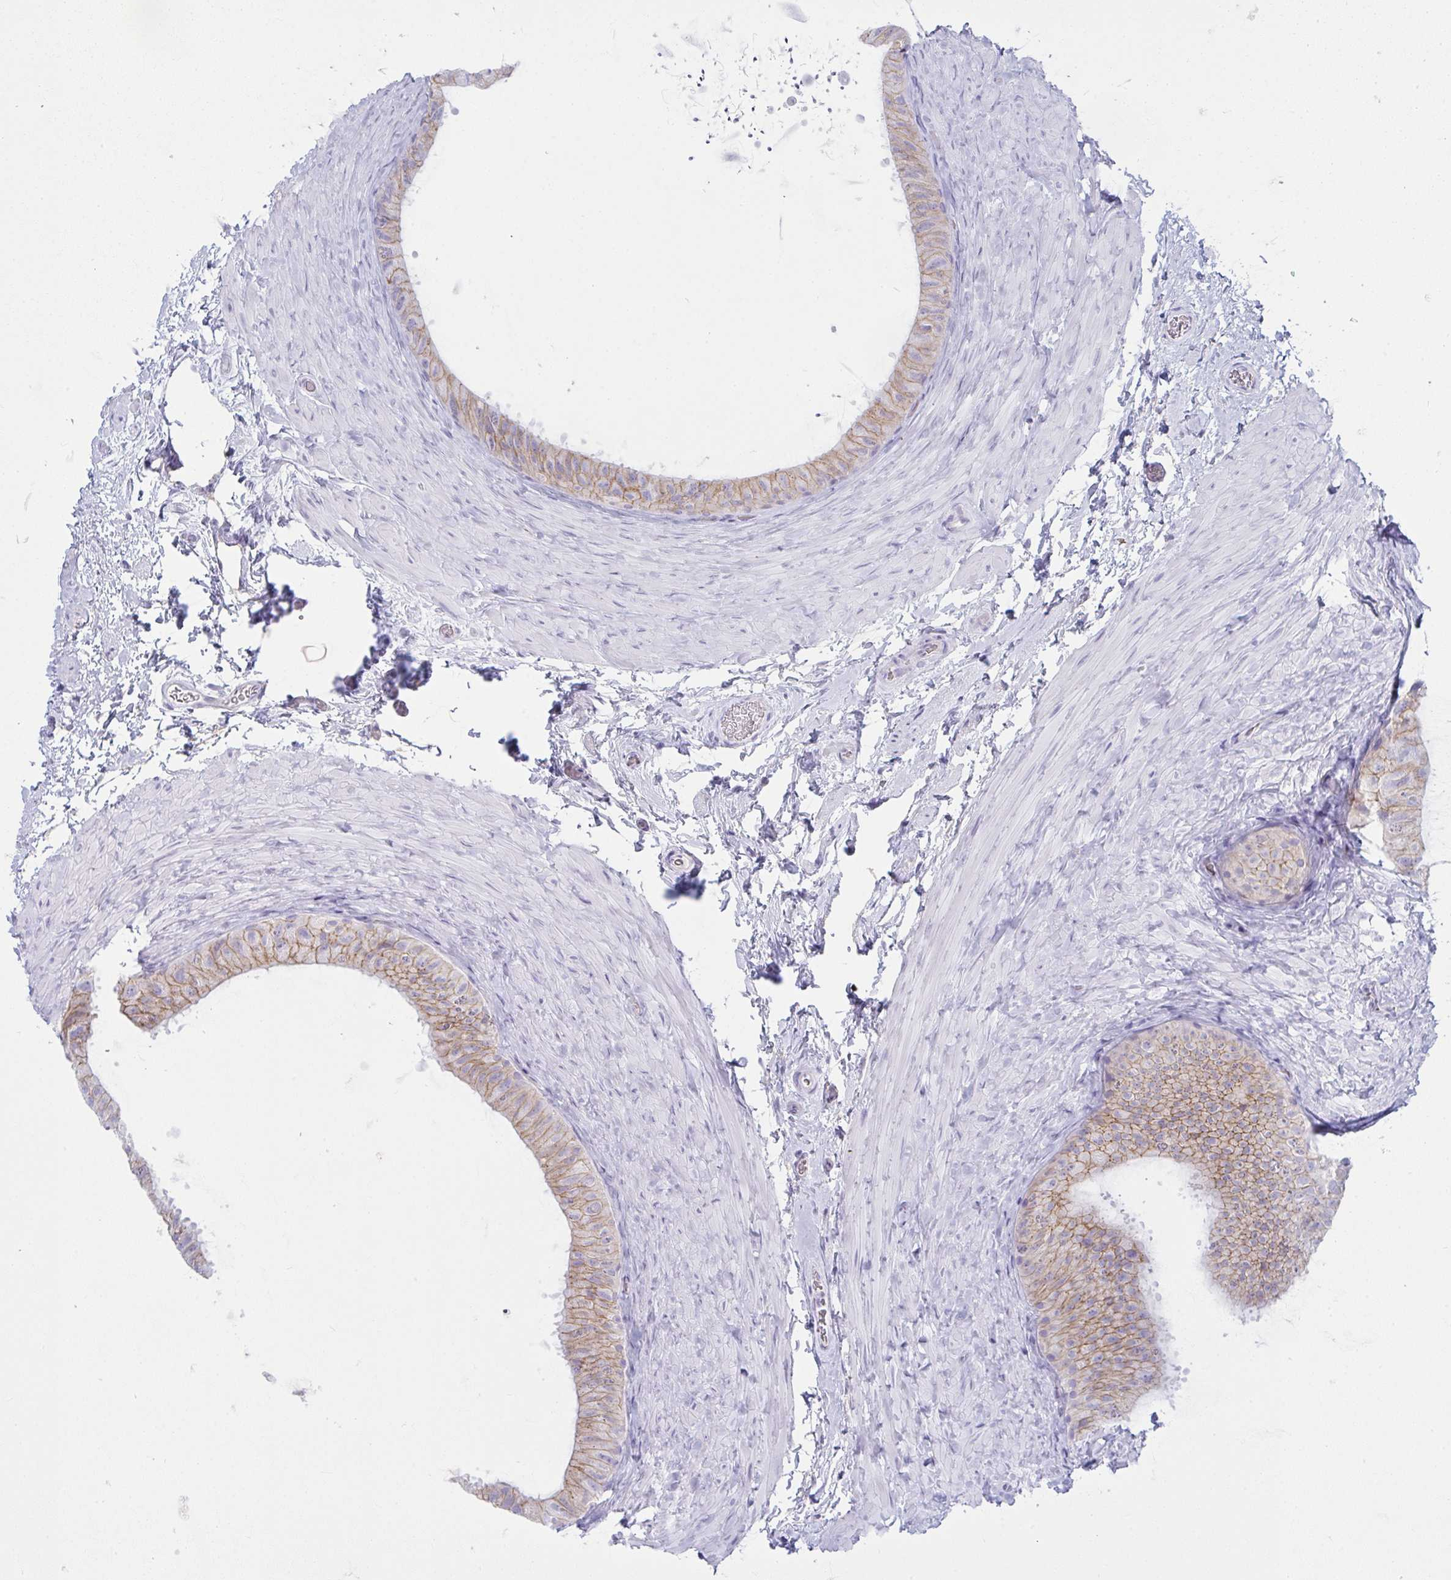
{"staining": {"intensity": "moderate", "quantity": "25%-75%", "location": "cytoplasmic/membranous"}, "tissue": "epididymis", "cell_type": "Glandular cells", "image_type": "normal", "snomed": [{"axis": "morphology", "description": "Normal tissue, NOS"}, {"axis": "topography", "description": "Epididymis, spermatic cord, NOS"}, {"axis": "topography", "description": "Epididymis"}], "caption": "An IHC photomicrograph of benign tissue is shown. Protein staining in brown highlights moderate cytoplasmic/membranous positivity in epididymis within glandular cells. (brown staining indicates protein expression, while blue staining denotes nuclei).", "gene": "RASL10A", "patient": {"sex": "male", "age": 31}}